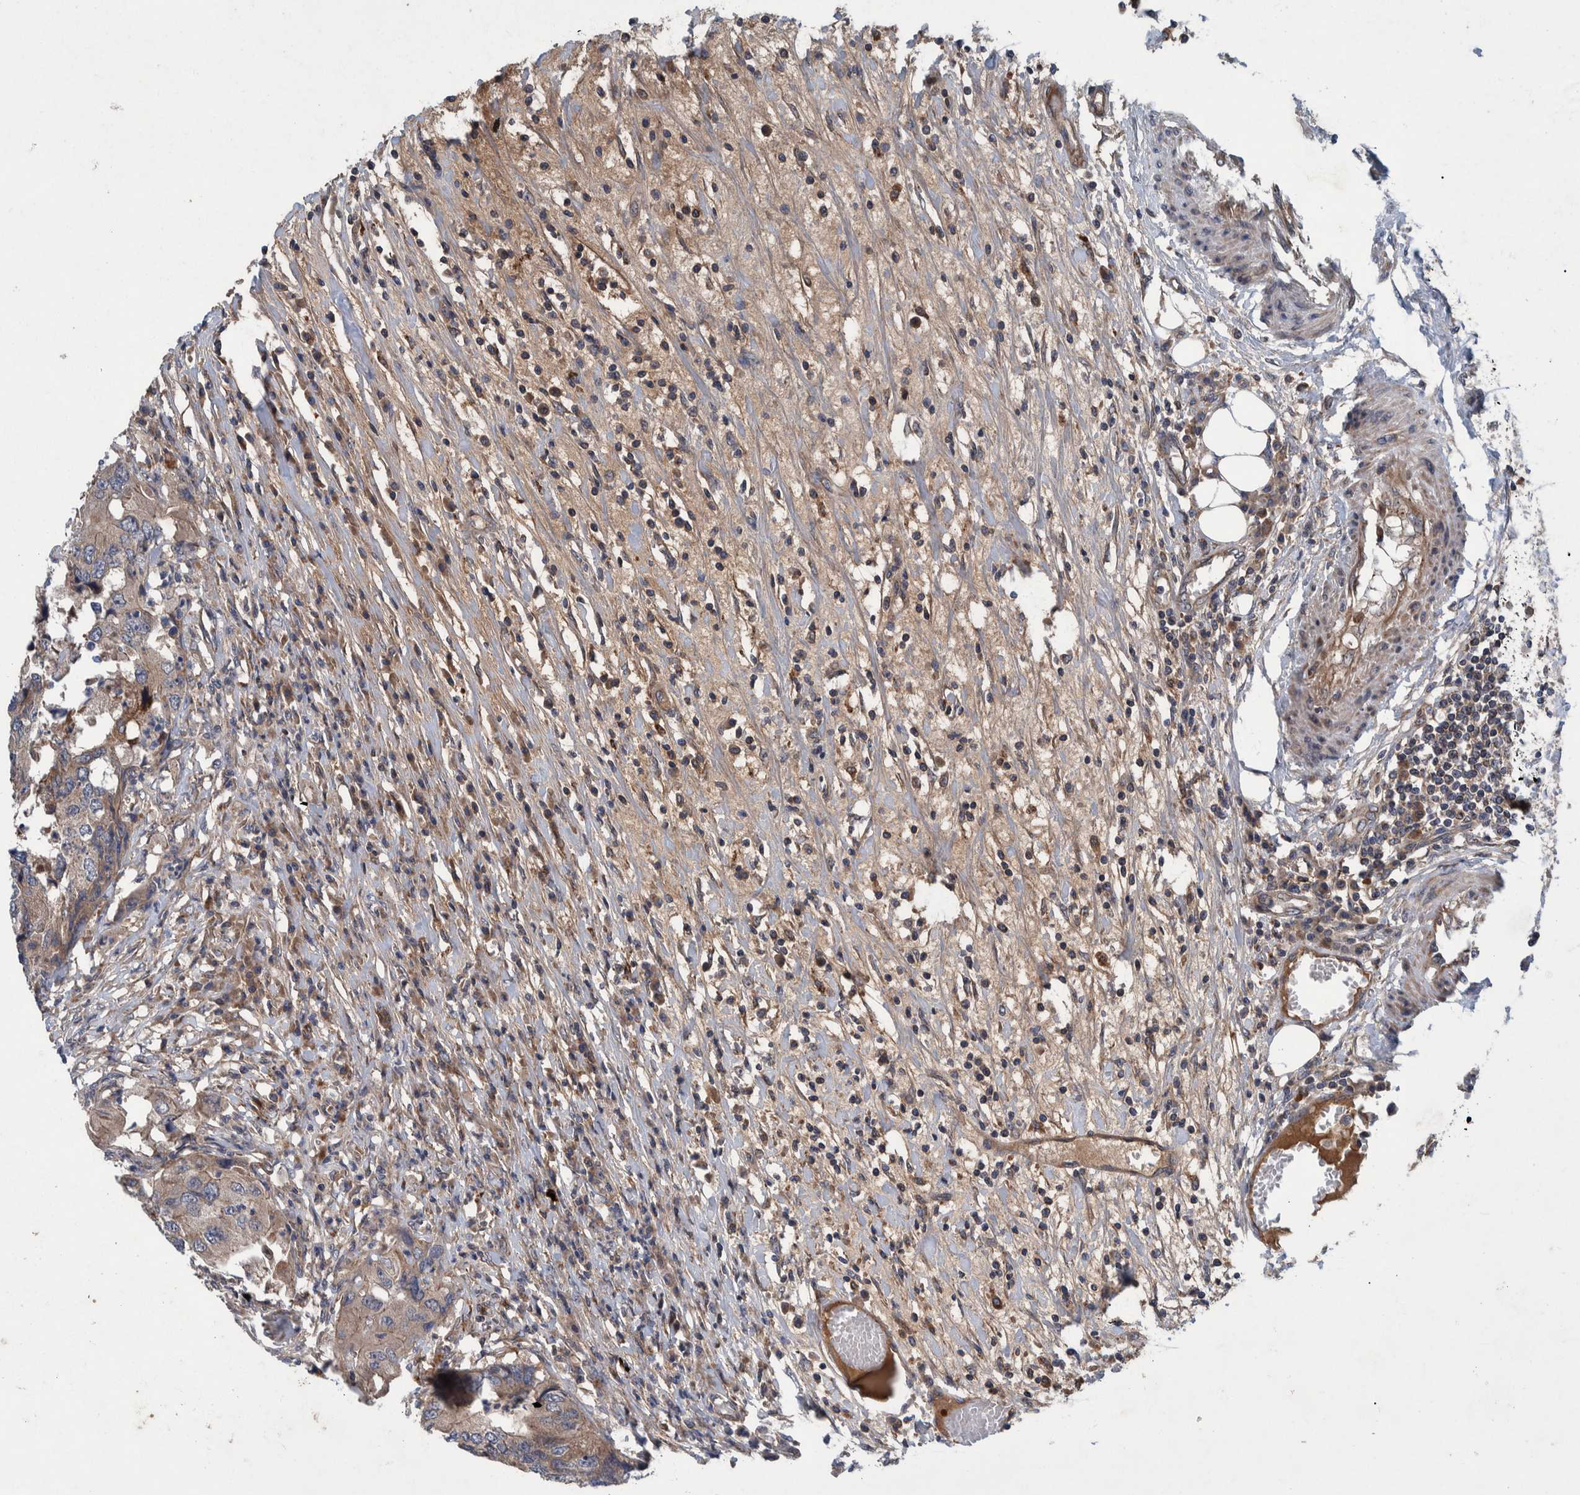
{"staining": {"intensity": "moderate", "quantity": ">75%", "location": "cytoplasmic/membranous"}, "tissue": "colorectal cancer", "cell_type": "Tumor cells", "image_type": "cancer", "snomed": [{"axis": "morphology", "description": "Adenocarcinoma, NOS"}, {"axis": "topography", "description": "Colon"}], "caption": "An immunohistochemistry (IHC) photomicrograph of neoplastic tissue is shown. Protein staining in brown shows moderate cytoplasmic/membranous positivity in colorectal cancer (adenocarcinoma) within tumor cells.", "gene": "ITIH3", "patient": {"sex": "male", "age": 71}}